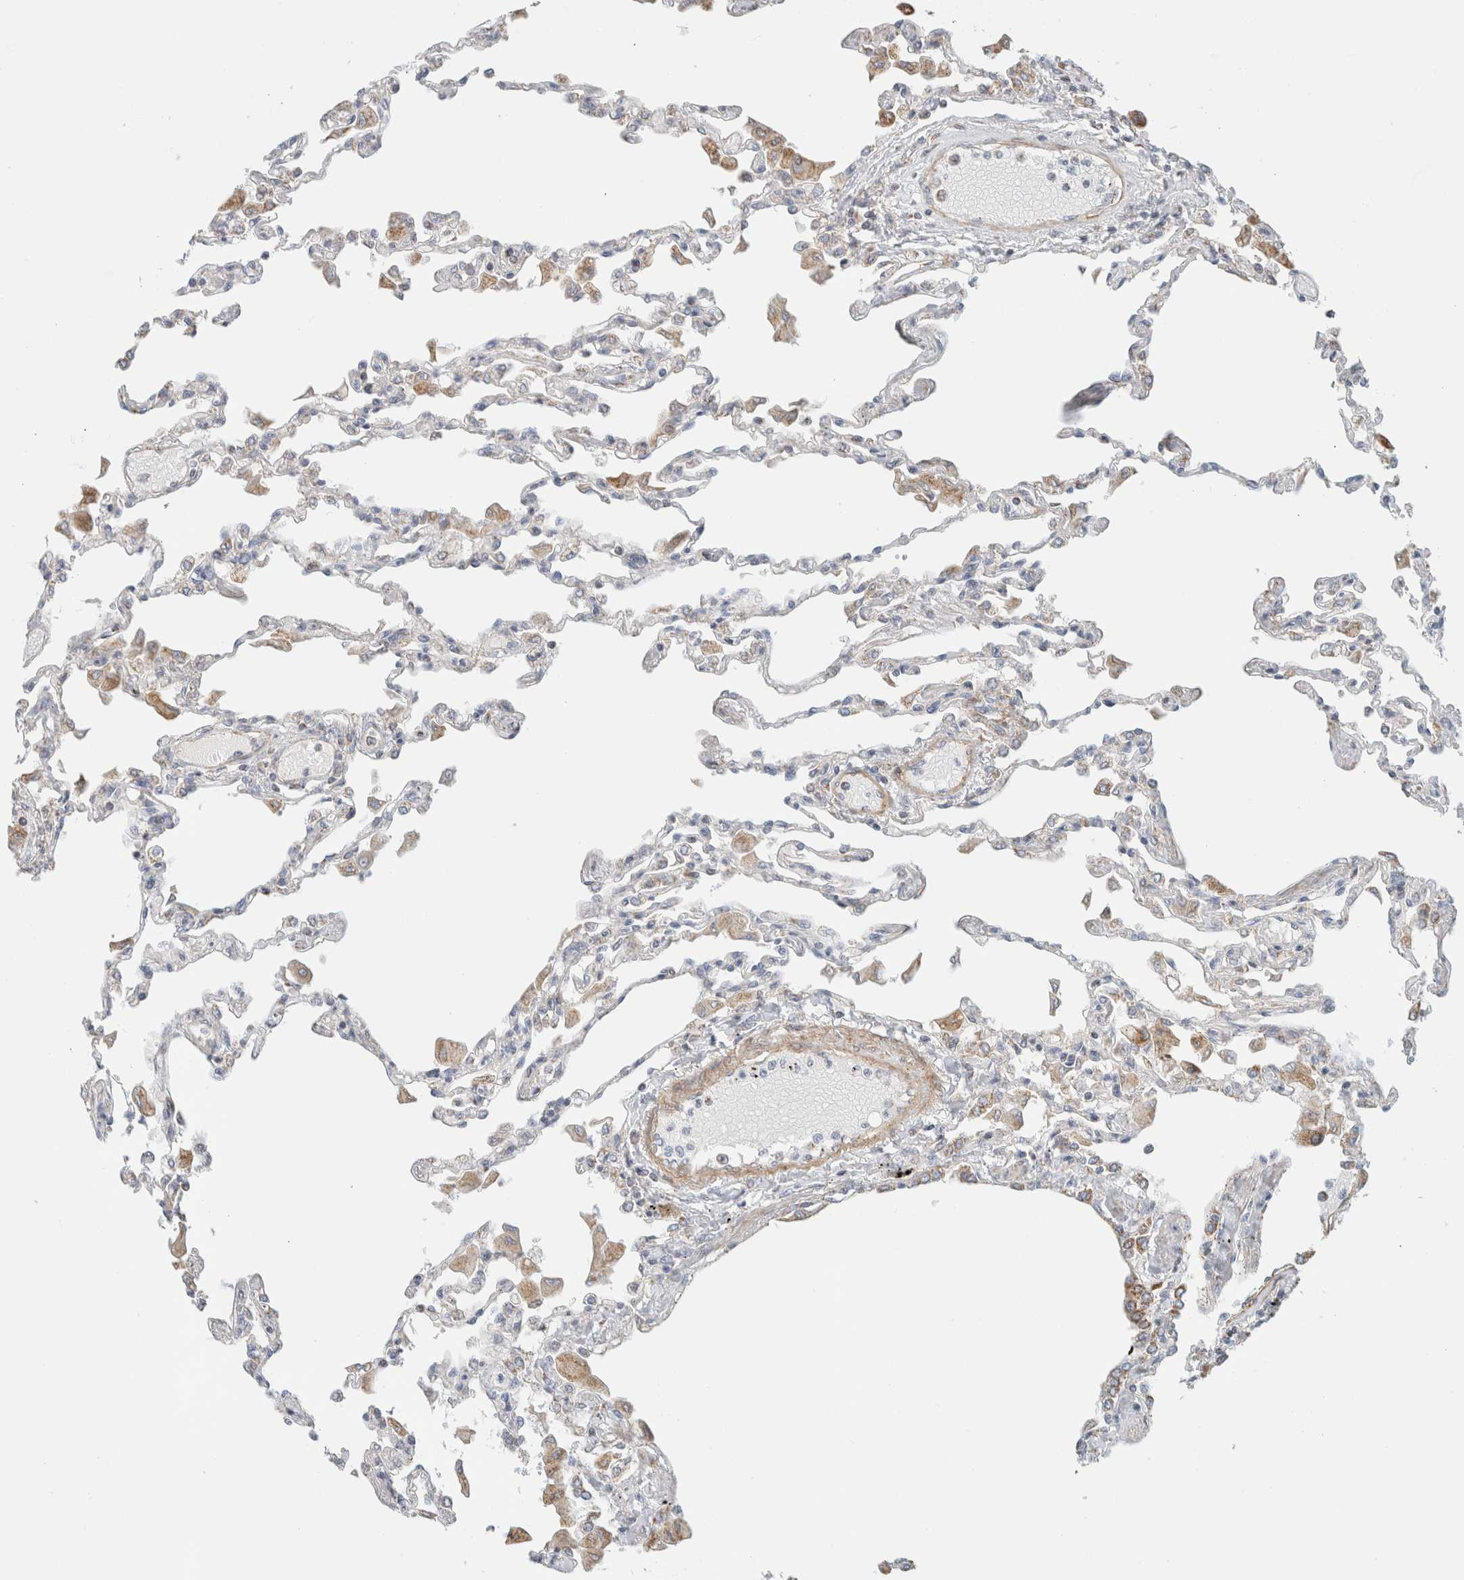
{"staining": {"intensity": "weak", "quantity": "<25%", "location": "cytoplasmic/membranous"}, "tissue": "lung", "cell_type": "Alveolar cells", "image_type": "normal", "snomed": [{"axis": "morphology", "description": "Normal tissue, NOS"}, {"axis": "topography", "description": "Bronchus"}, {"axis": "topography", "description": "Lung"}], "caption": "DAB immunohistochemical staining of normal lung demonstrates no significant staining in alveolar cells. (Brightfield microscopy of DAB immunohistochemistry (IHC) at high magnification).", "gene": "MRM3", "patient": {"sex": "female", "age": 49}}